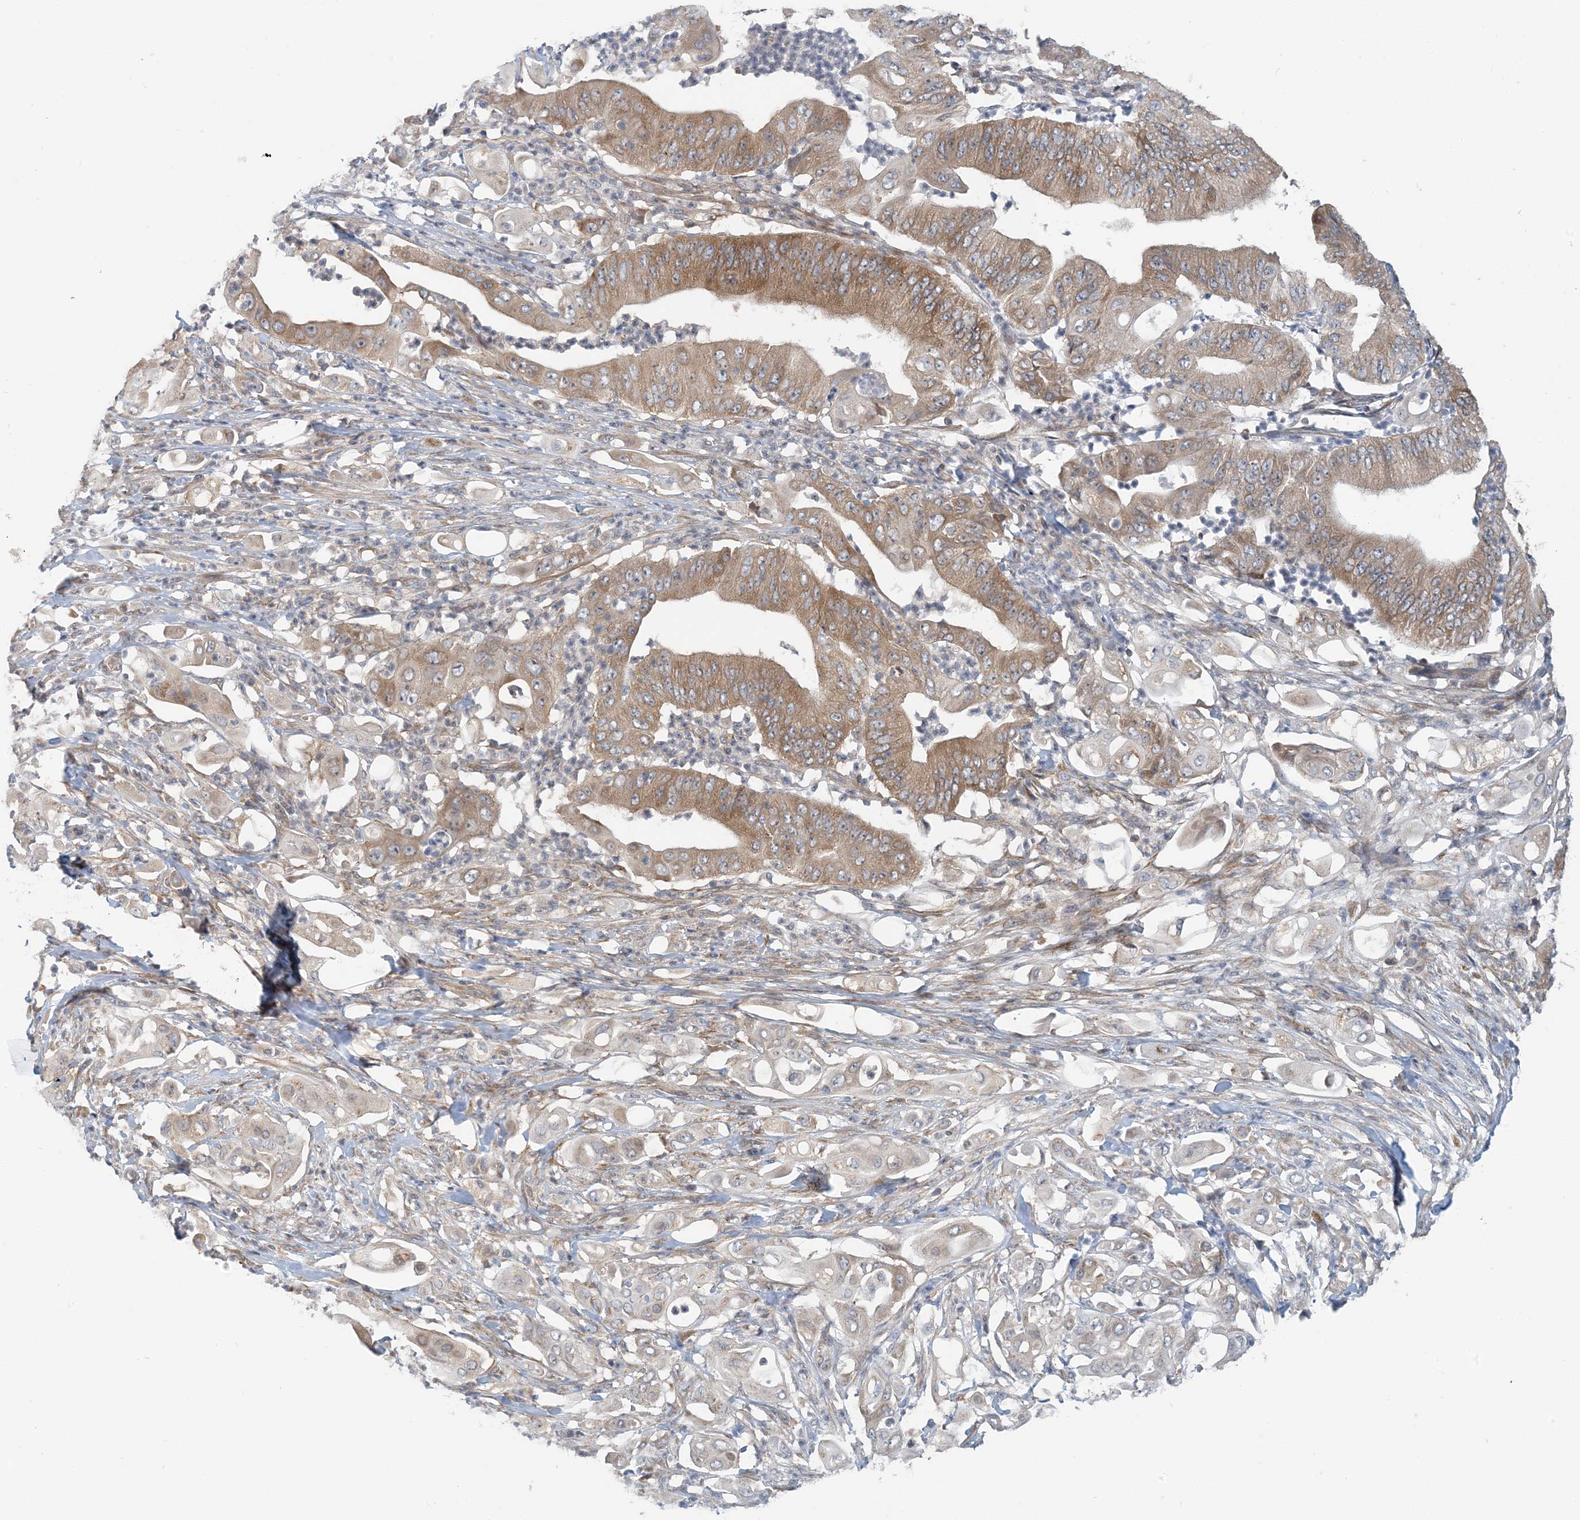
{"staining": {"intensity": "moderate", "quantity": ">75%", "location": "cytoplasmic/membranous"}, "tissue": "pancreatic cancer", "cell_type": "Tumor cells", "image_type": "cancer", "snomed": [{"axis": "morphology", "description": "Adenocarcinoma, NOS"}, {"axis": "topography", "description": "Pancreas"}], "caption": "The image demonstrates immunohistochemical staining of pancreatic cancer. There is moderate cytoplasmic/membranous expression is seen in about >75% of tumor cells.", "gene": "ATP13A2", "patient": {"sex": "female", "age": 77}}